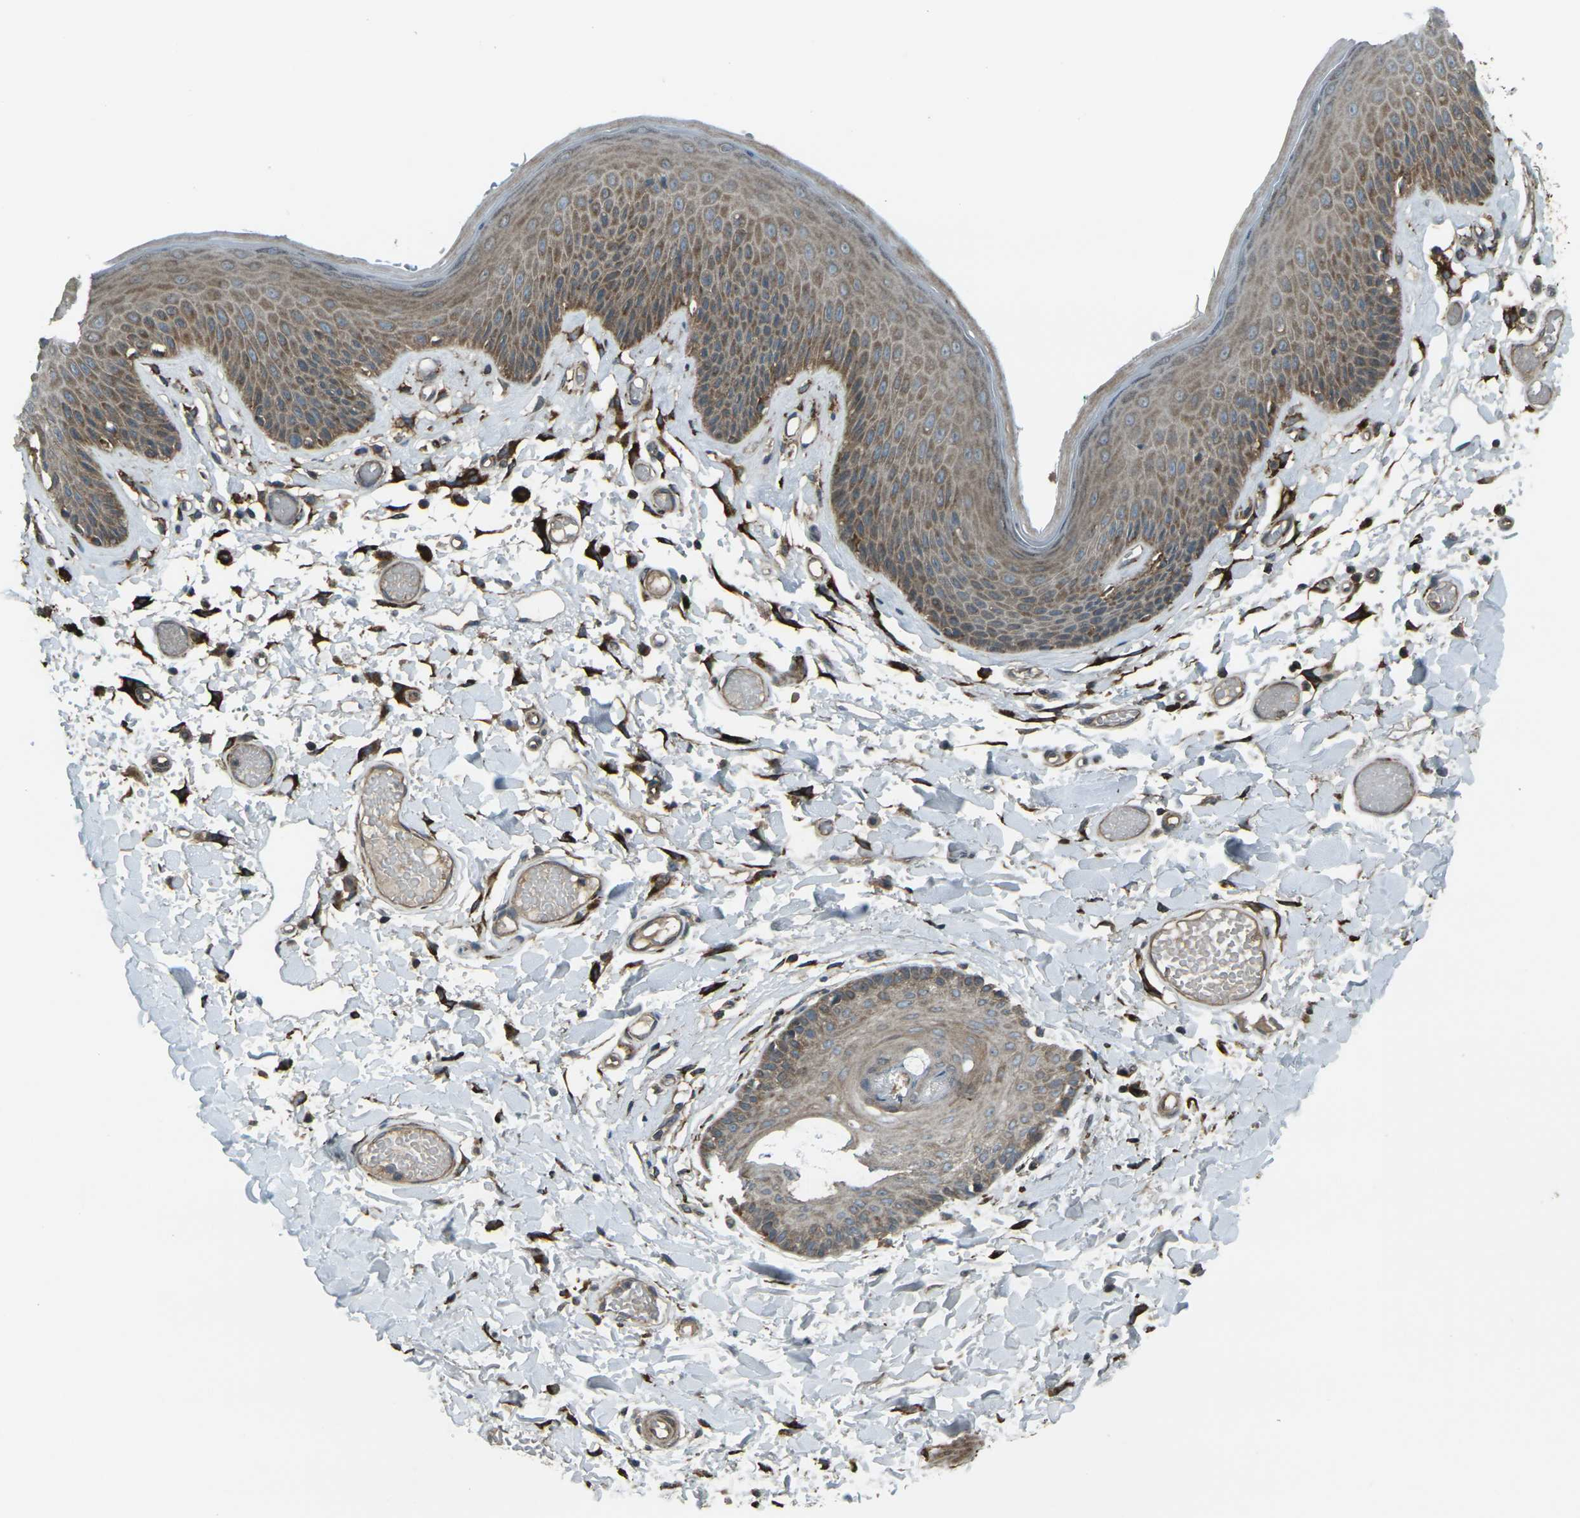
{"staining": {"intensity": "moderate", "quantity": ">75%", "location": "cytoplasmic/membranous"}, "tissue": "skin", "cell_type": "Epidermal cells", "image_type": "normal", "snomed": [{"axis": "morphology", "description": "Normal tissue, NOS"}, {"axis": "topography", "description": "Vulva"}], "caption": "Protein expression analysis of benign skin reveals moderate cytoplasmic/membranous staining in approximately >75% of epidermal cells.", "gene": "LSMEM1", "patient": {"sex": "female", "age": 73}}